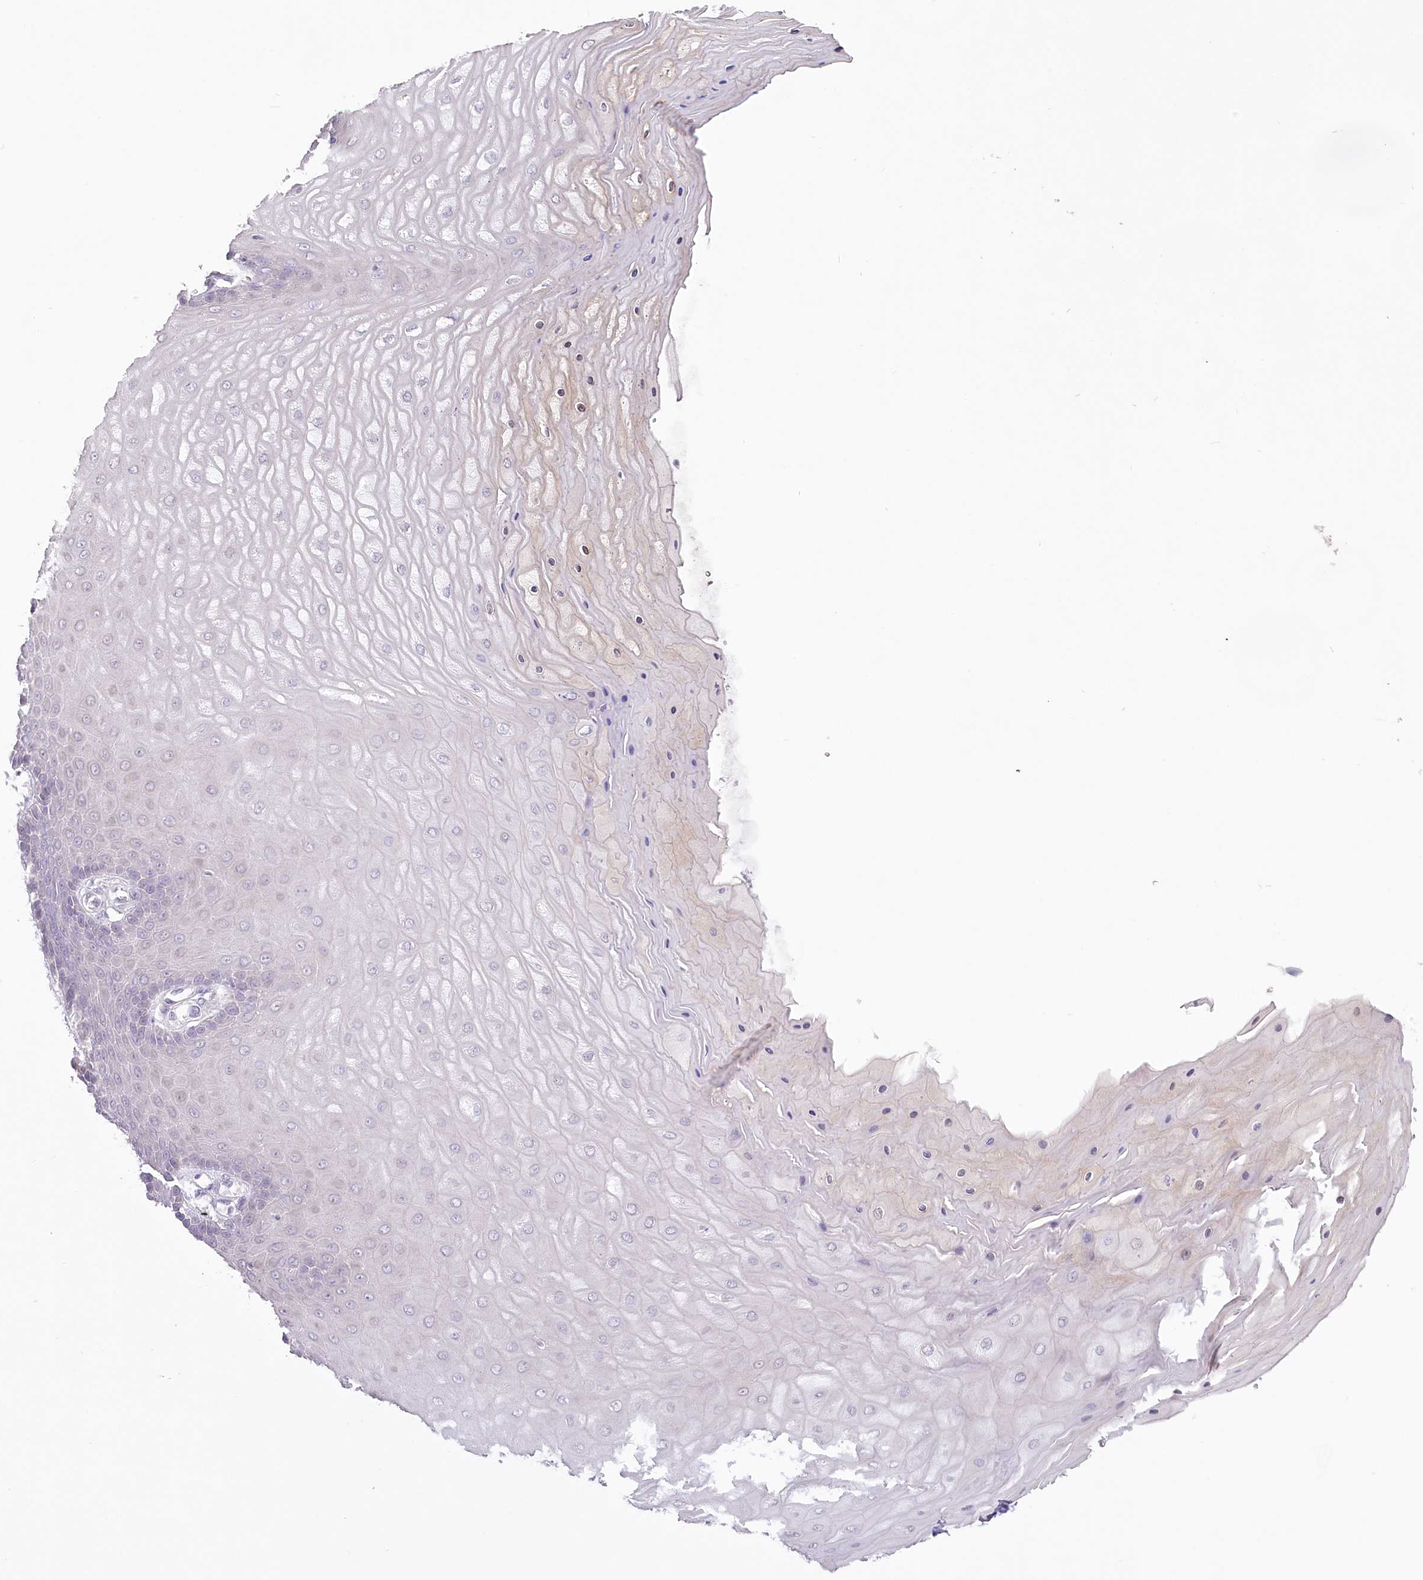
{"staining": {"intensity": "negative", "quantity": "none", "location": "none"}, "tissue": "cervix", "cell_type": "Glandular cells", "image_type": "normal", "snomed": [{"axis": "morphology", "description": "Normal tissue, NOS"}, {"axis": "topography", "description": "Cervix"}], "caption": "Glandular cells are negative for protein expression in unremarkable human cervix. Brightfield microscopy of immunohistochemistry stained with DAB (3,3'-diaminobenzidine) (brown) and hematoxylin (blue), captured at high magnification.", "gene": "USP11", "patient": {"sex": "female", "age": 55}}